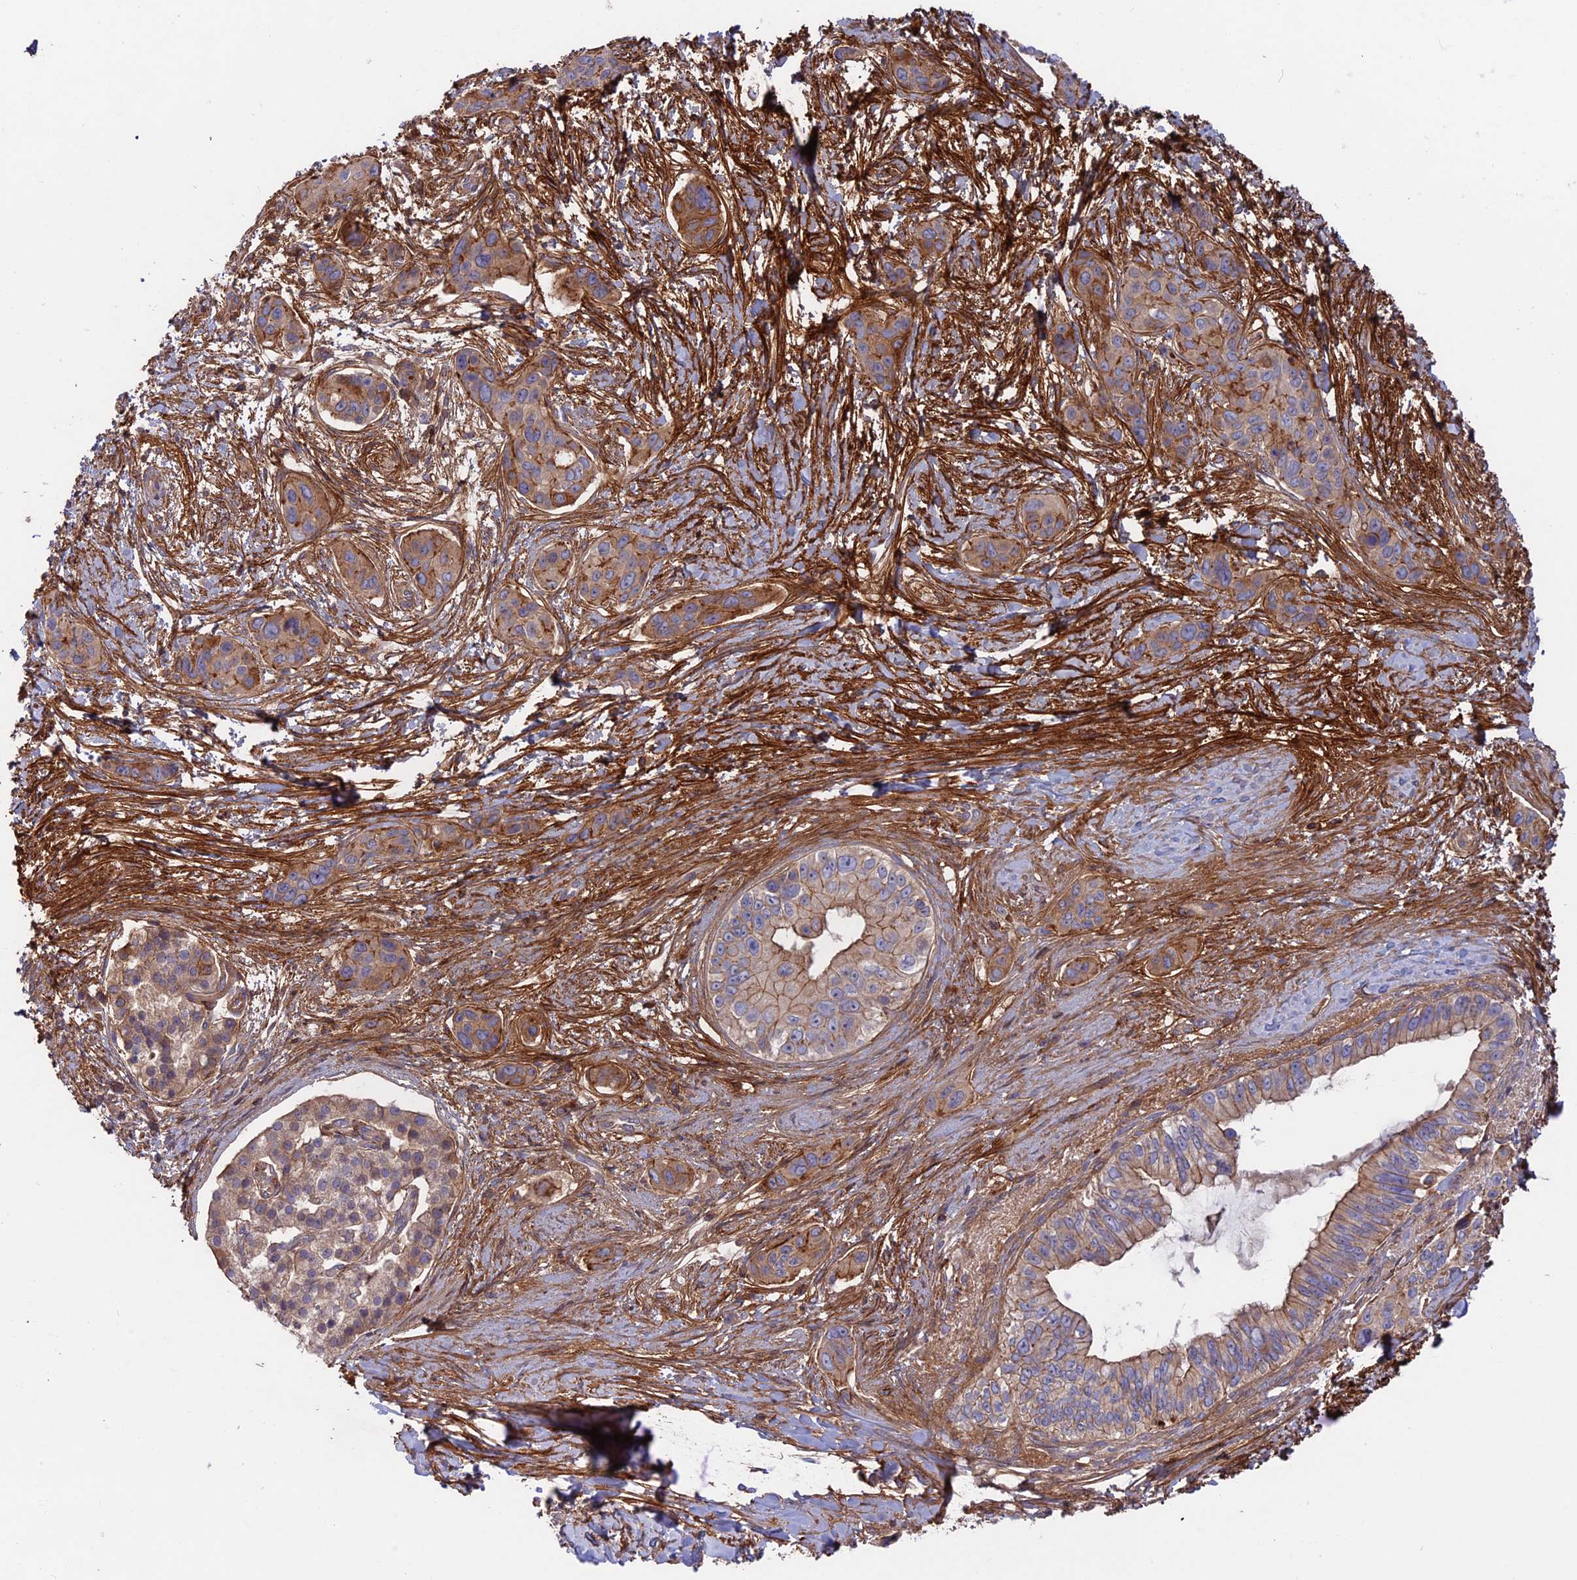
{"staining": {"intensity": "moderate", "quantity": "25%-75%", "location": "cytoplasmic/membranous"}, "tissue": "pancreatic cancer", "cell_type": "Tumor cells", "image_type": "cancer", "snomed": [{"axis": "morphology", "description": "Adenocarcinoma, NOS"}, {"axis": "topography", "description": "Pancreas"}], "caption": "This micrograph demonstrates pancreatic adenocarcinoma stained with immunohistochemistry (IHC) to label a protein in brown. The cytoplasmic/membranous of tumor cells show moderate positivity for the protein. Nuclei are counter-stained blue.", "gene": "CPNE7", "patient": {"sex": "male", "age": 72}}